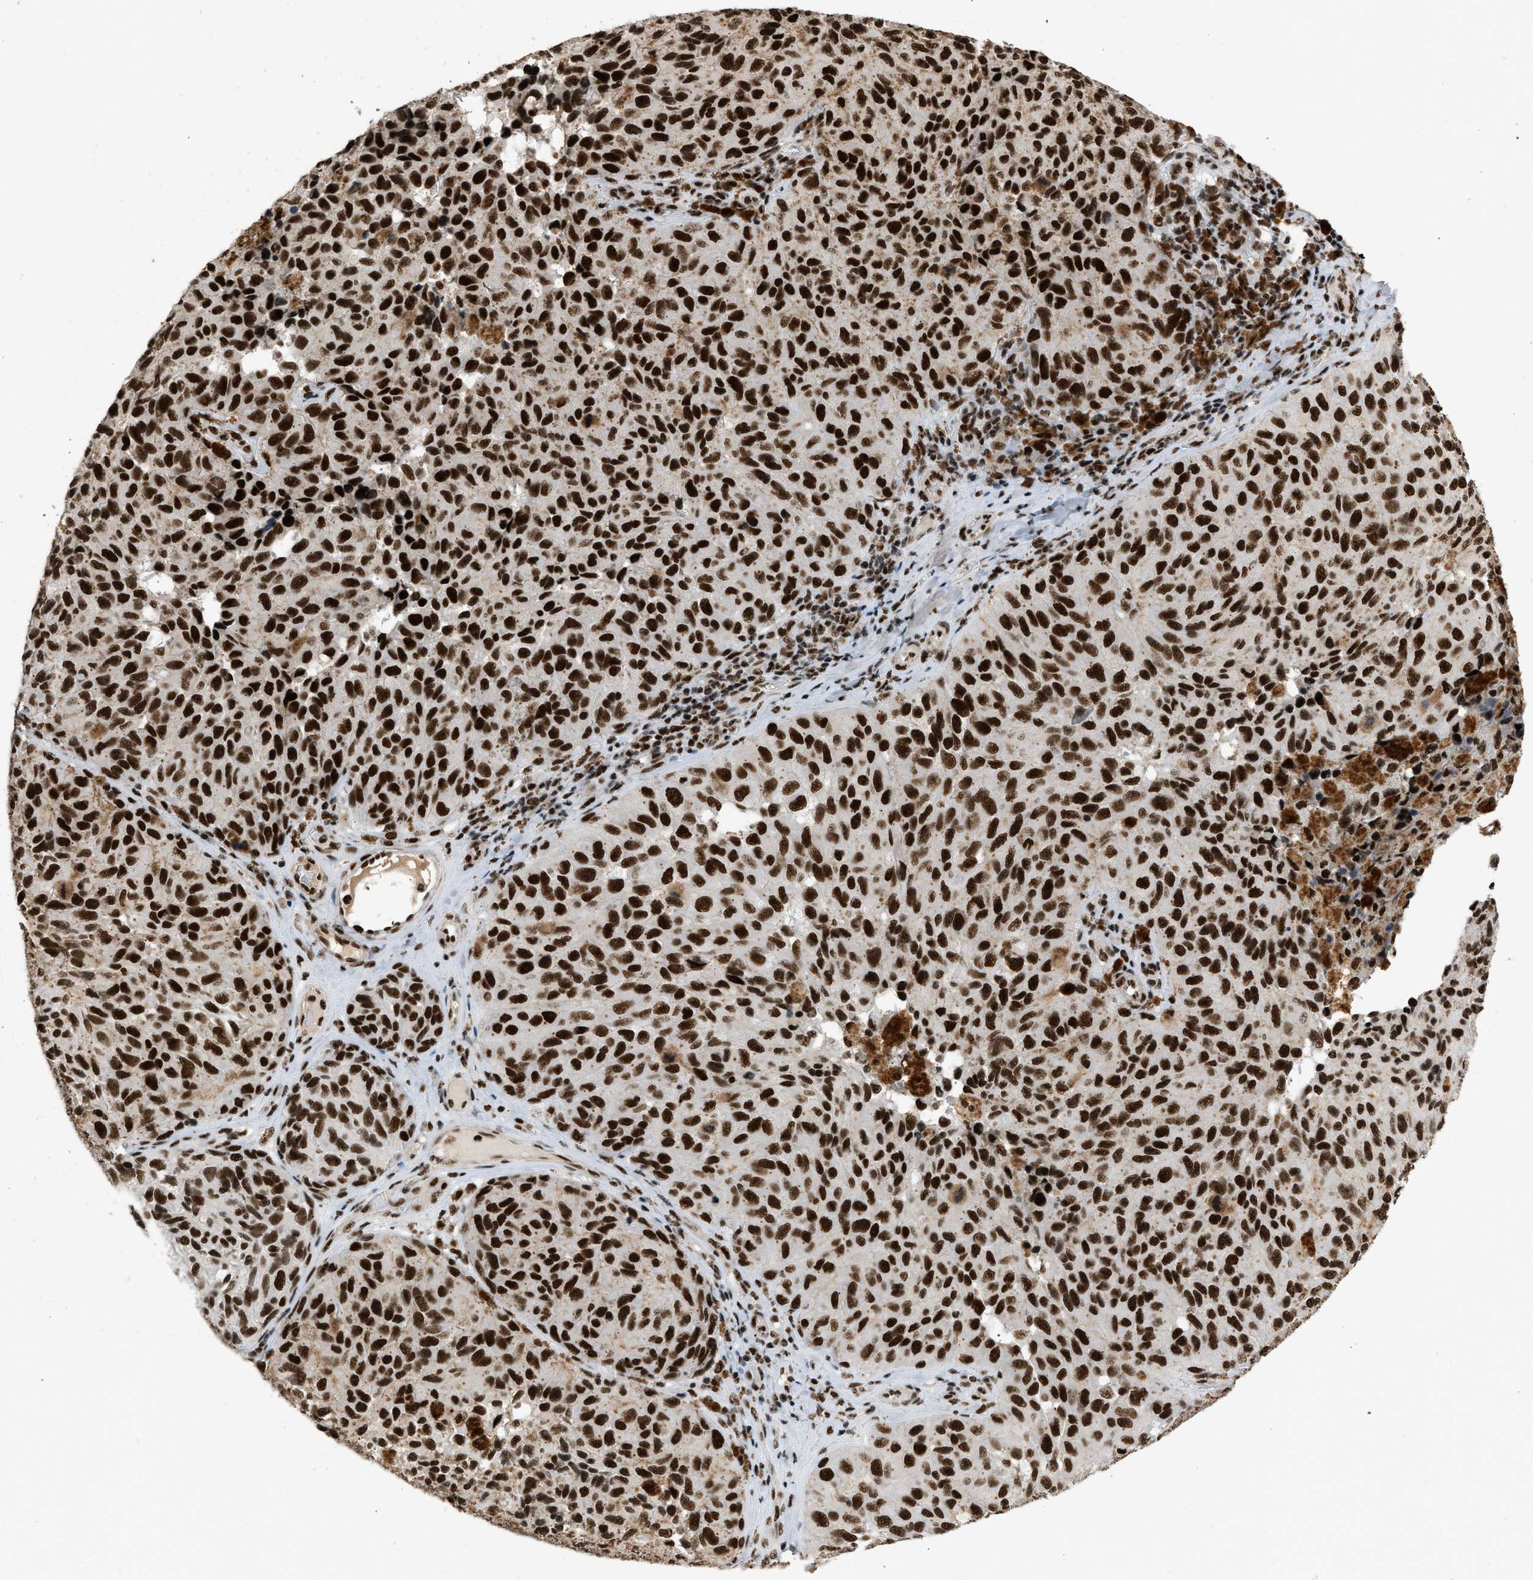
{"staining": {"intensity": "strong", "quantity": ">75%", "location": "nuclear"}, "tissue": "melanoma", "cell_type": "Tumor cells", "image_type": "cancer", "snomed": [{"axis": "morphology", "description": "Malignant melanoma, NOS"}, {"axis": "topography", "description": "Skin"}], "caption": "Melanoma stained with DAB immunohistochemistry exhibits high levels of strong nuclear staining in approximately >75% of tumor cells.", "gene": "SMARCB1", "patient": {"sex": "female", "age": 73}}